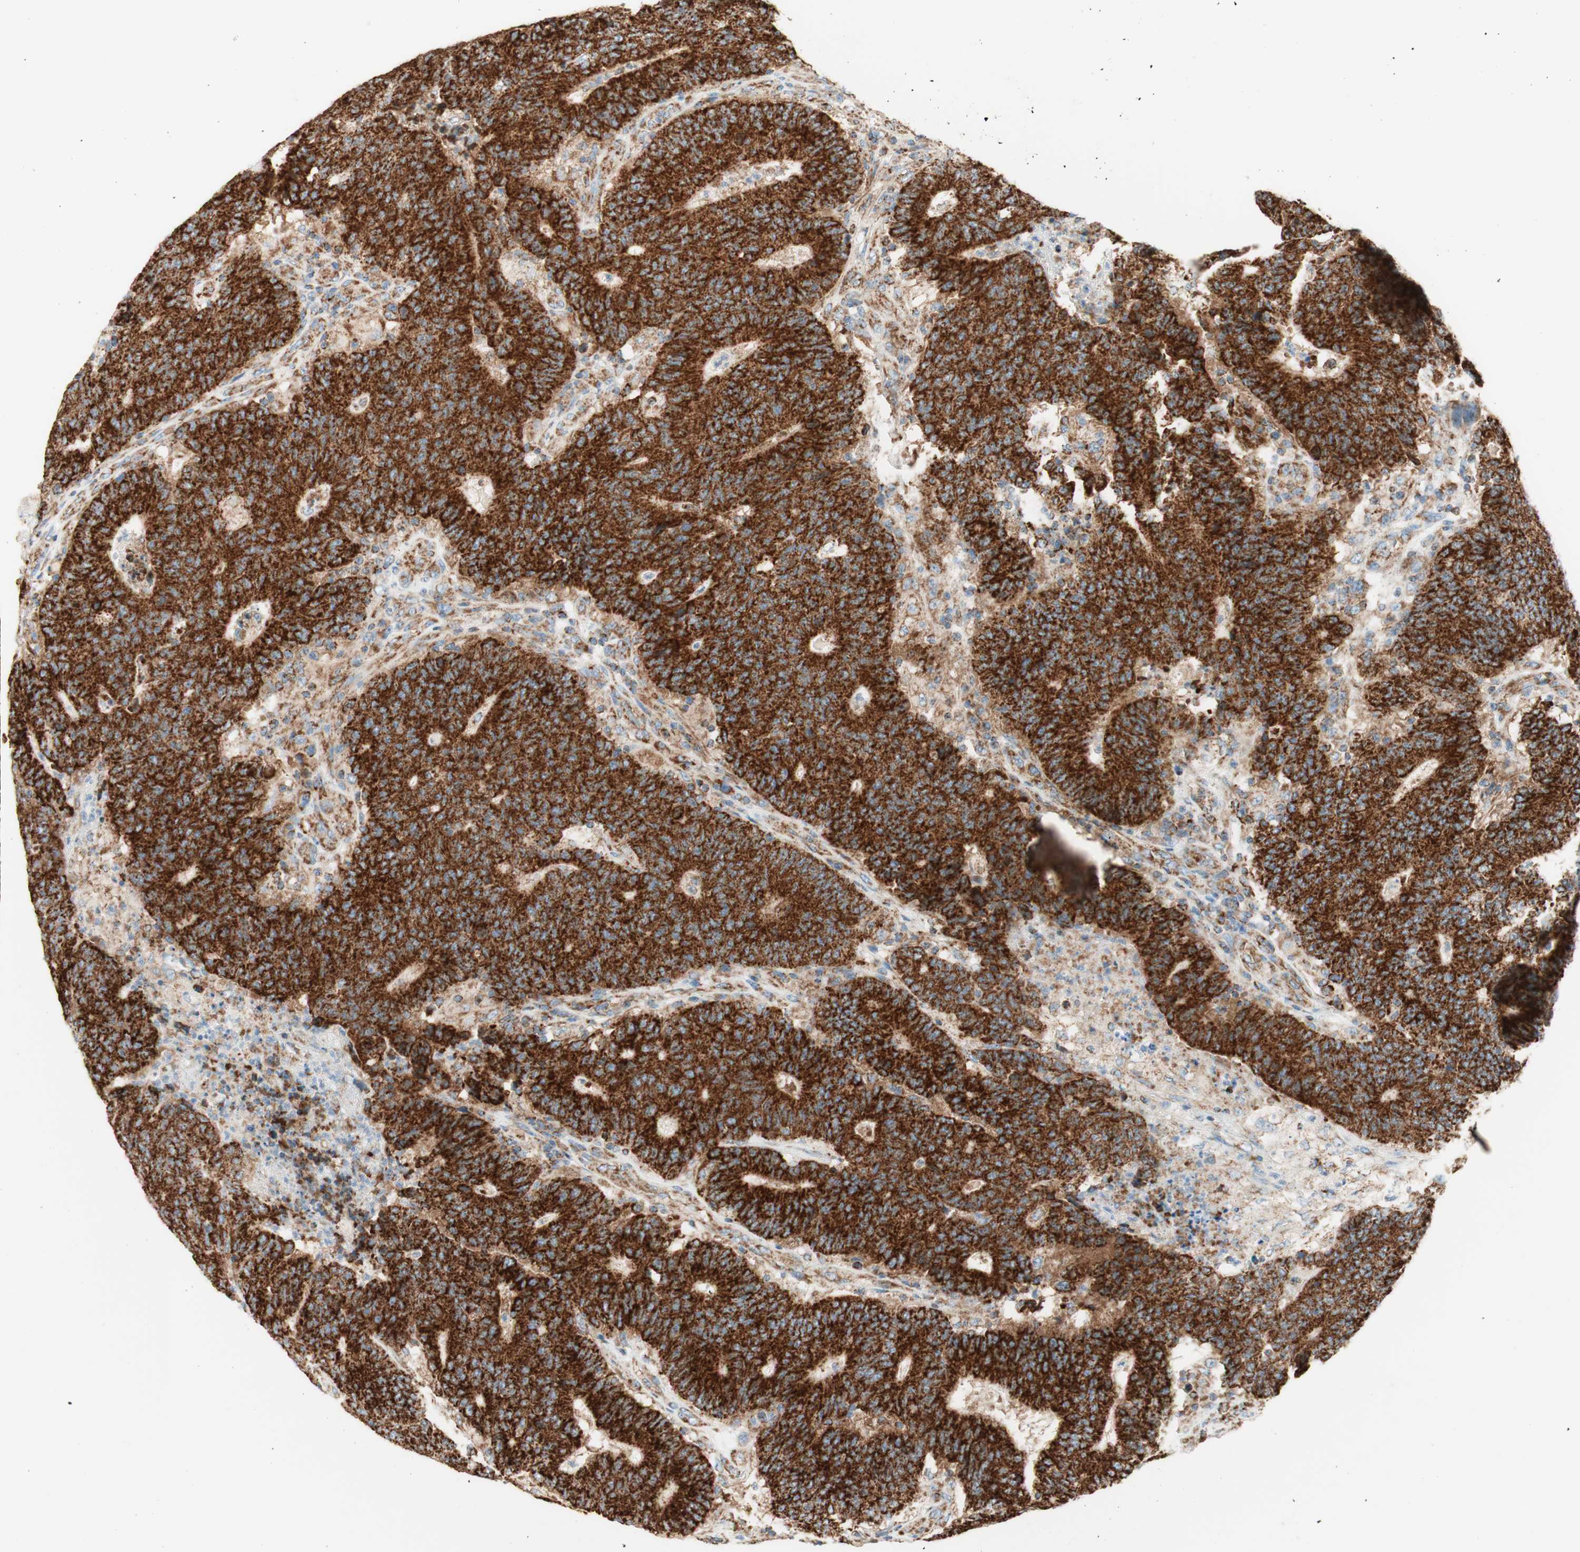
{"staining": {"intensity": "strong", "quantity": ">75%", "location": "cytoplasmic/membranous"}, "tissue": "colorectal cancer", "cell_type": "Tumor cells", "image_type": "cancer", "snomed": [{"axis": "morphology", "description": "Normal tissue, NOS"}, {"axis": "morphology", "description": "Adenocarcinoma, NOS"}, {"axis": "topography", "description": "Colon"}], "caption": "Colorectal adenocarcinoma stained with DAB (3,3'-diaminobenzidine) IHC demonstrates high levels of strong cytoplasmic/membranous expression in approximately >75% of tumor cells.", "gene": "TOMM20", "patient": {"sex": "female", "age": 75}}